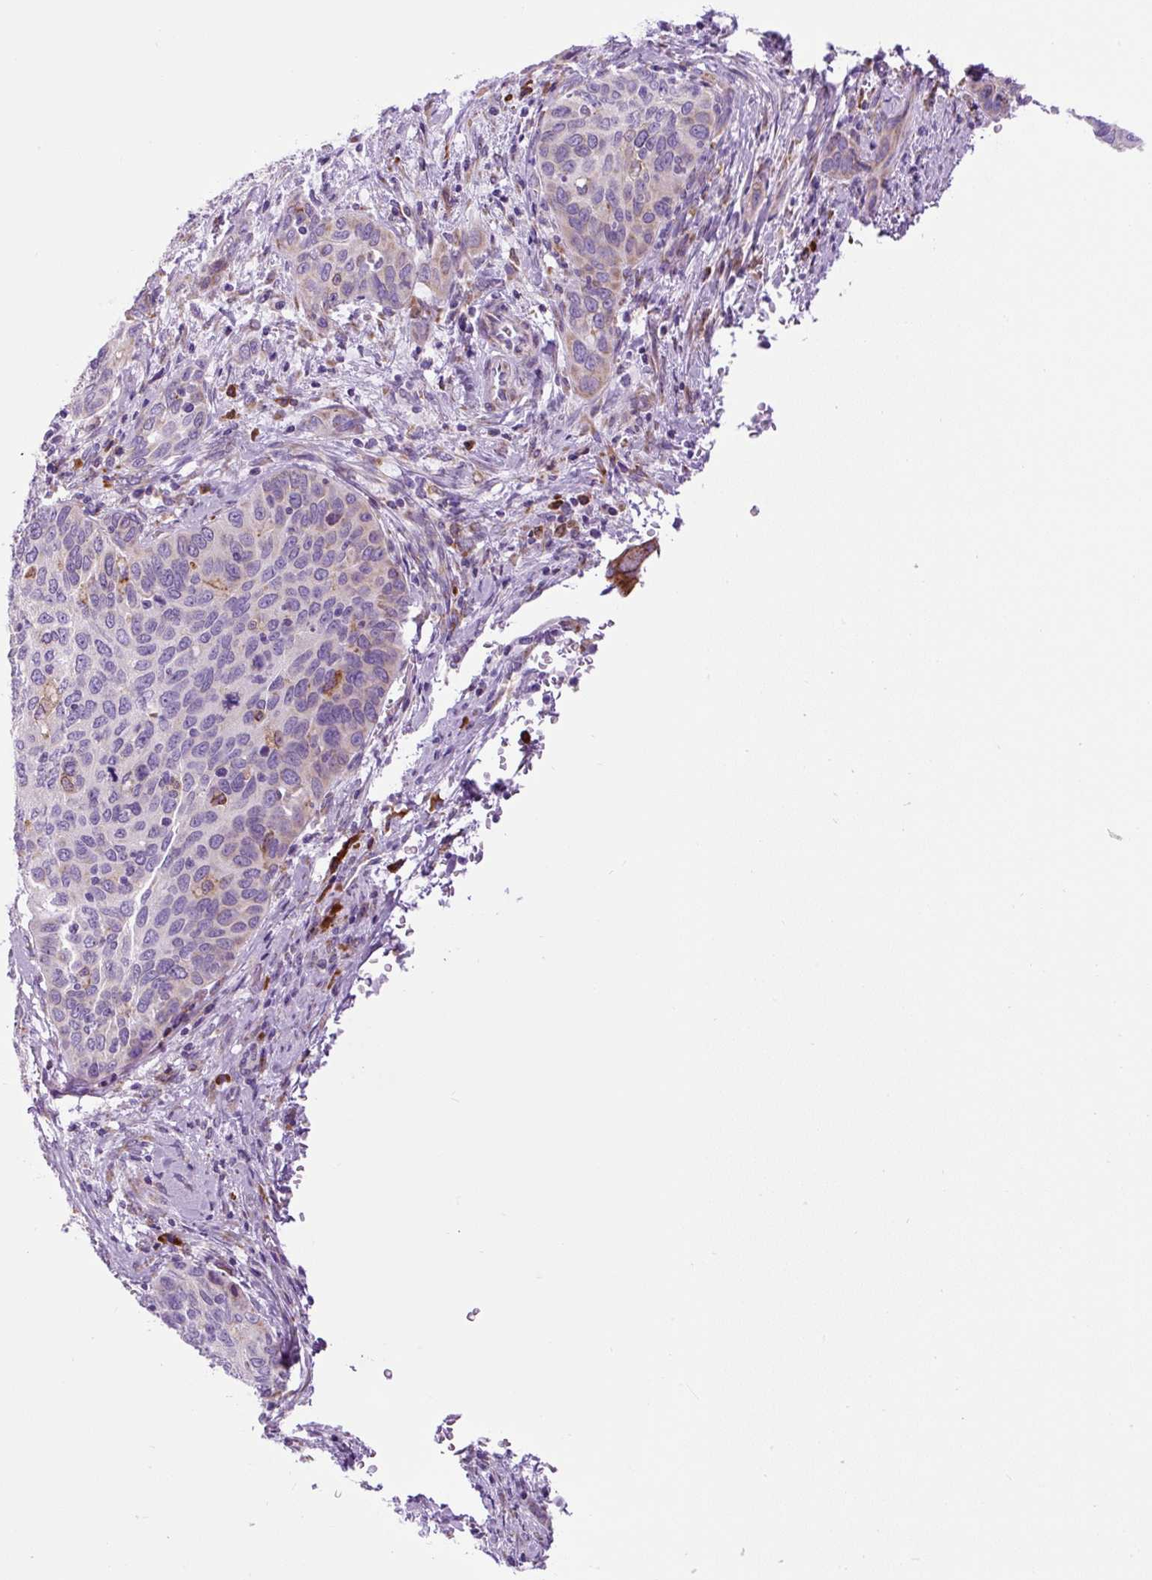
{"staining": {"intensity": "moderate", "quantity": "<25%", "location": "cytoplasmic/membranous"}, "tissue": "cervical cancer", "cell_type": "Tumor cells", "image_type": "cancer", "snomed": [{"axis": "morphology", "description": "Squamous cell carcinoma, NOS"}, {"axis": "topography", "description": "Cervix"}], "caption": "A photomicrograph of human cervical squamous cell carcinoma stained for a protein reveals moderate cytoplasmic/membranous brown staining in tumor cells.", "gene": "DDOST", "patient": {"sex": "female", "age": 60}}